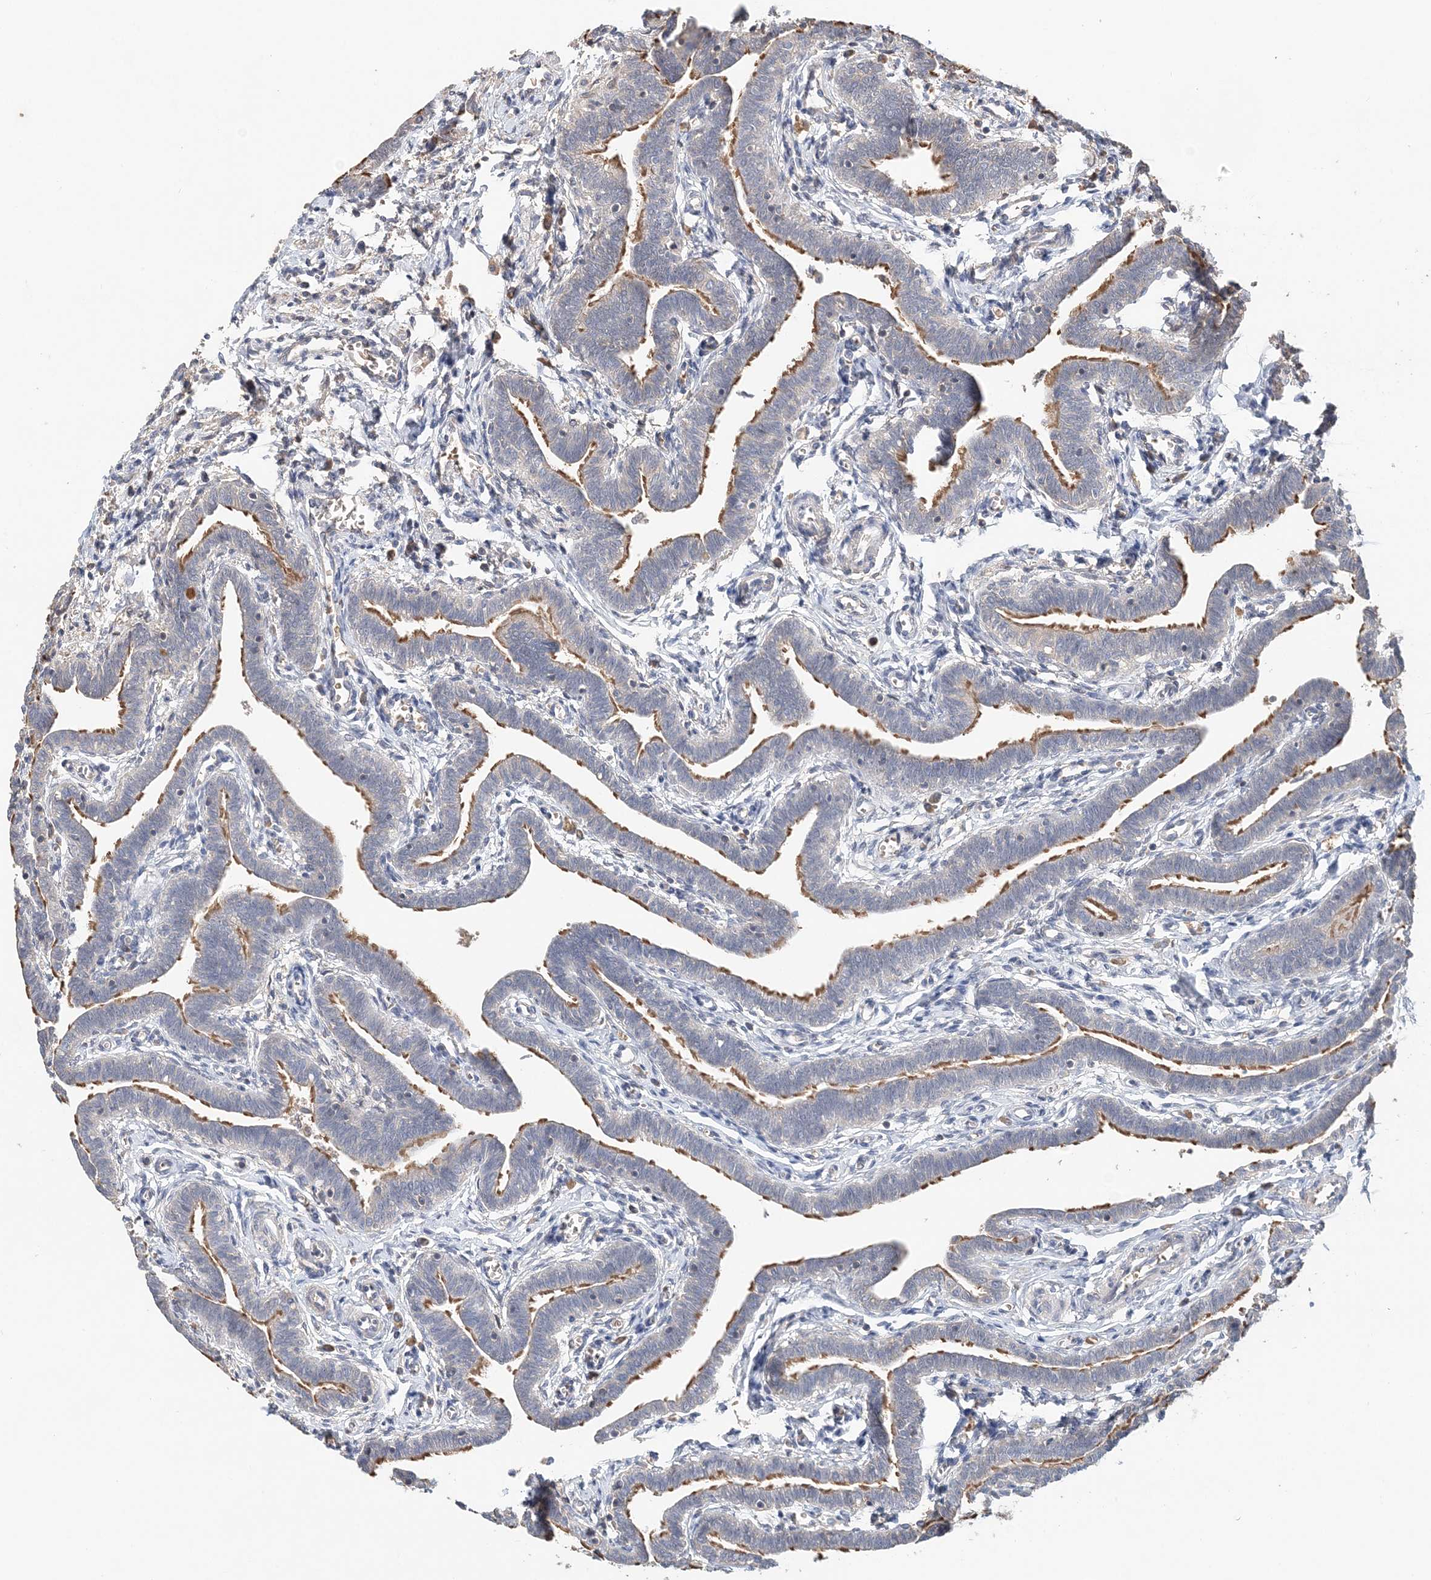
{"staining": {"intensity": "moderate", "quantity": "25%-75%", "location": "cytoplasmic/membranous"}, "tissue": "fallopian tube", "cell_type": "Glandular cells", "image_type": "normal", "snomed": [{"axis": "morphology", "description": "Normal tissue, NOS"}, {"axis": "topography", "description": "Fallopian tube"}], "caption": "High-magnification brightfield microscopy of unremarkable fallopian tube stained with DAB (brown) and counterstained with hematoxylin (blue). glandular cells exhibit moderate cytoplasmic/membranous positivity is present in about25%-75% of cells. Immunohistochemistry (ihc) stains the protein of interest in brown and the nuclei are stained blue.", "gene": "SYCP3", "patient": {"sex": "female", "age": 36}}